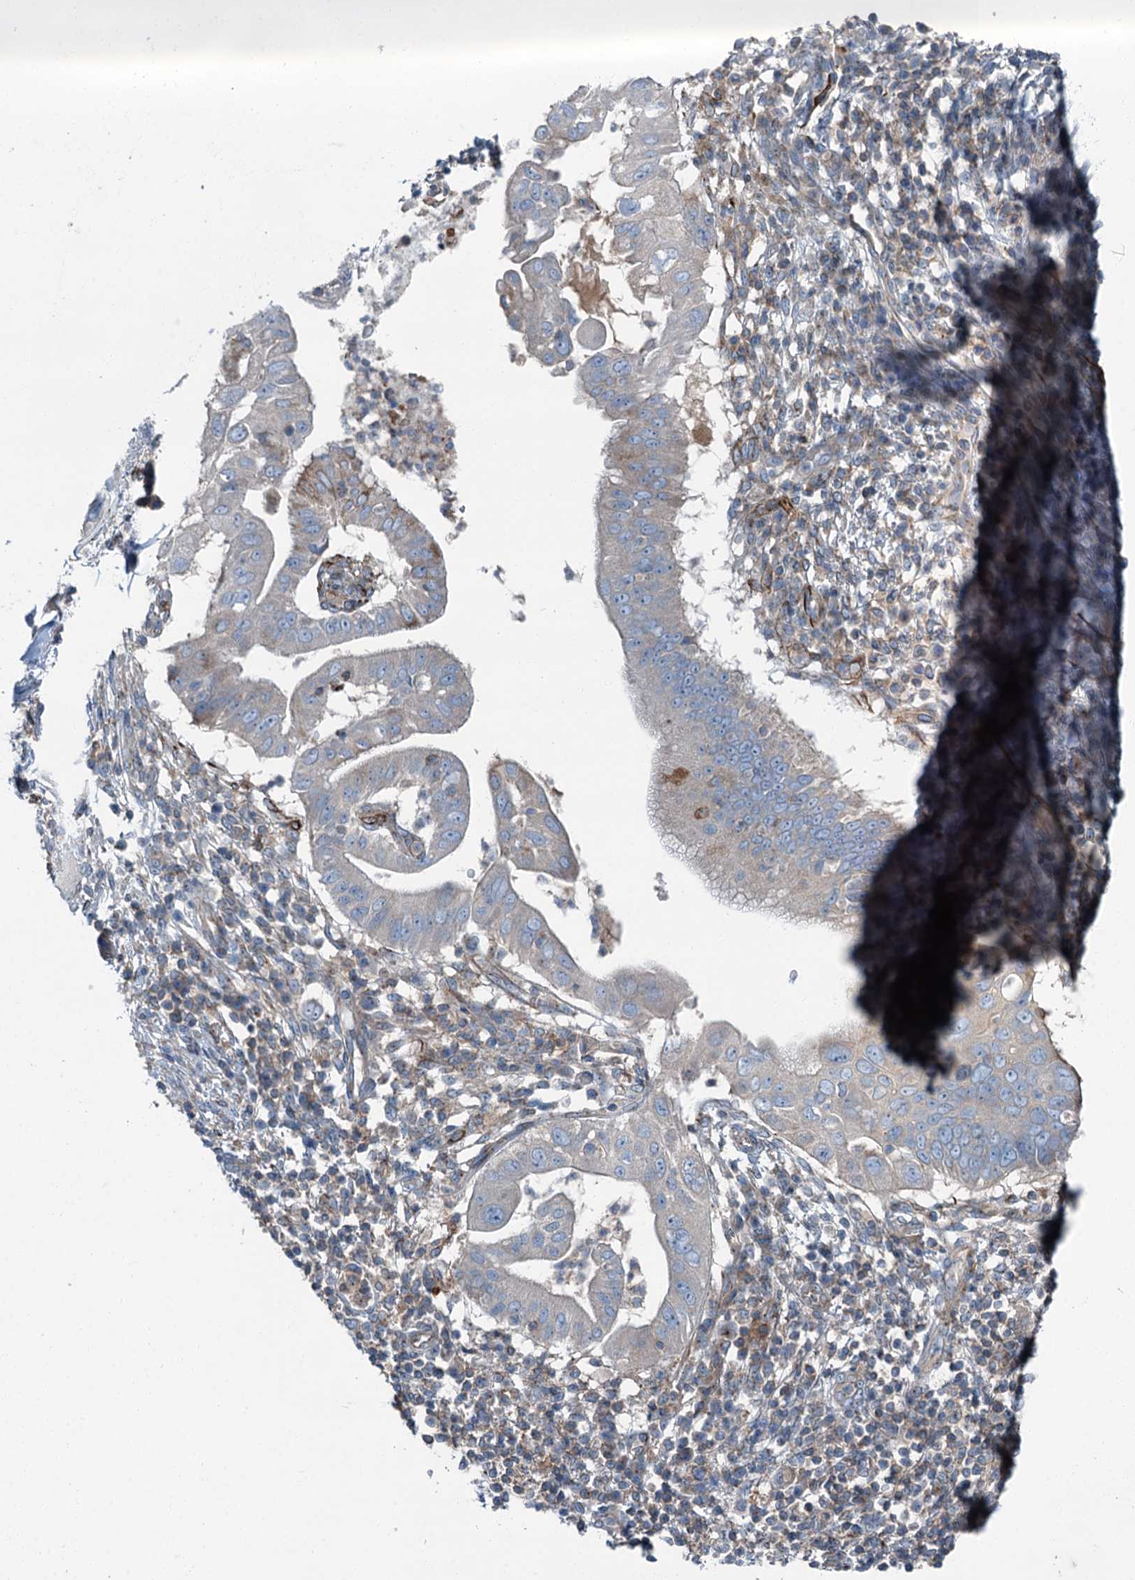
{"staining": {"intensity": "weak", "quantity": "<25%", "location": "cytoplasmic/membranous"}, "tissue": "pancreatic cancer", "cell_type": "Tumor cells", "image_type": "cancer", "snomed": [{"axis": "morphology", "description": "Adenocarcinoma, NOS"}, {"axis": "topography", "description": "Pancreas"}], "caption": "High power microscopy photomicrograph of an immunohistochemistry micrograph of adenocarcinoma (pancreatic), revealing no significant staining in tumor cells.", "gene": "AXL", "patient": {"sex": "male", "age": 68}}